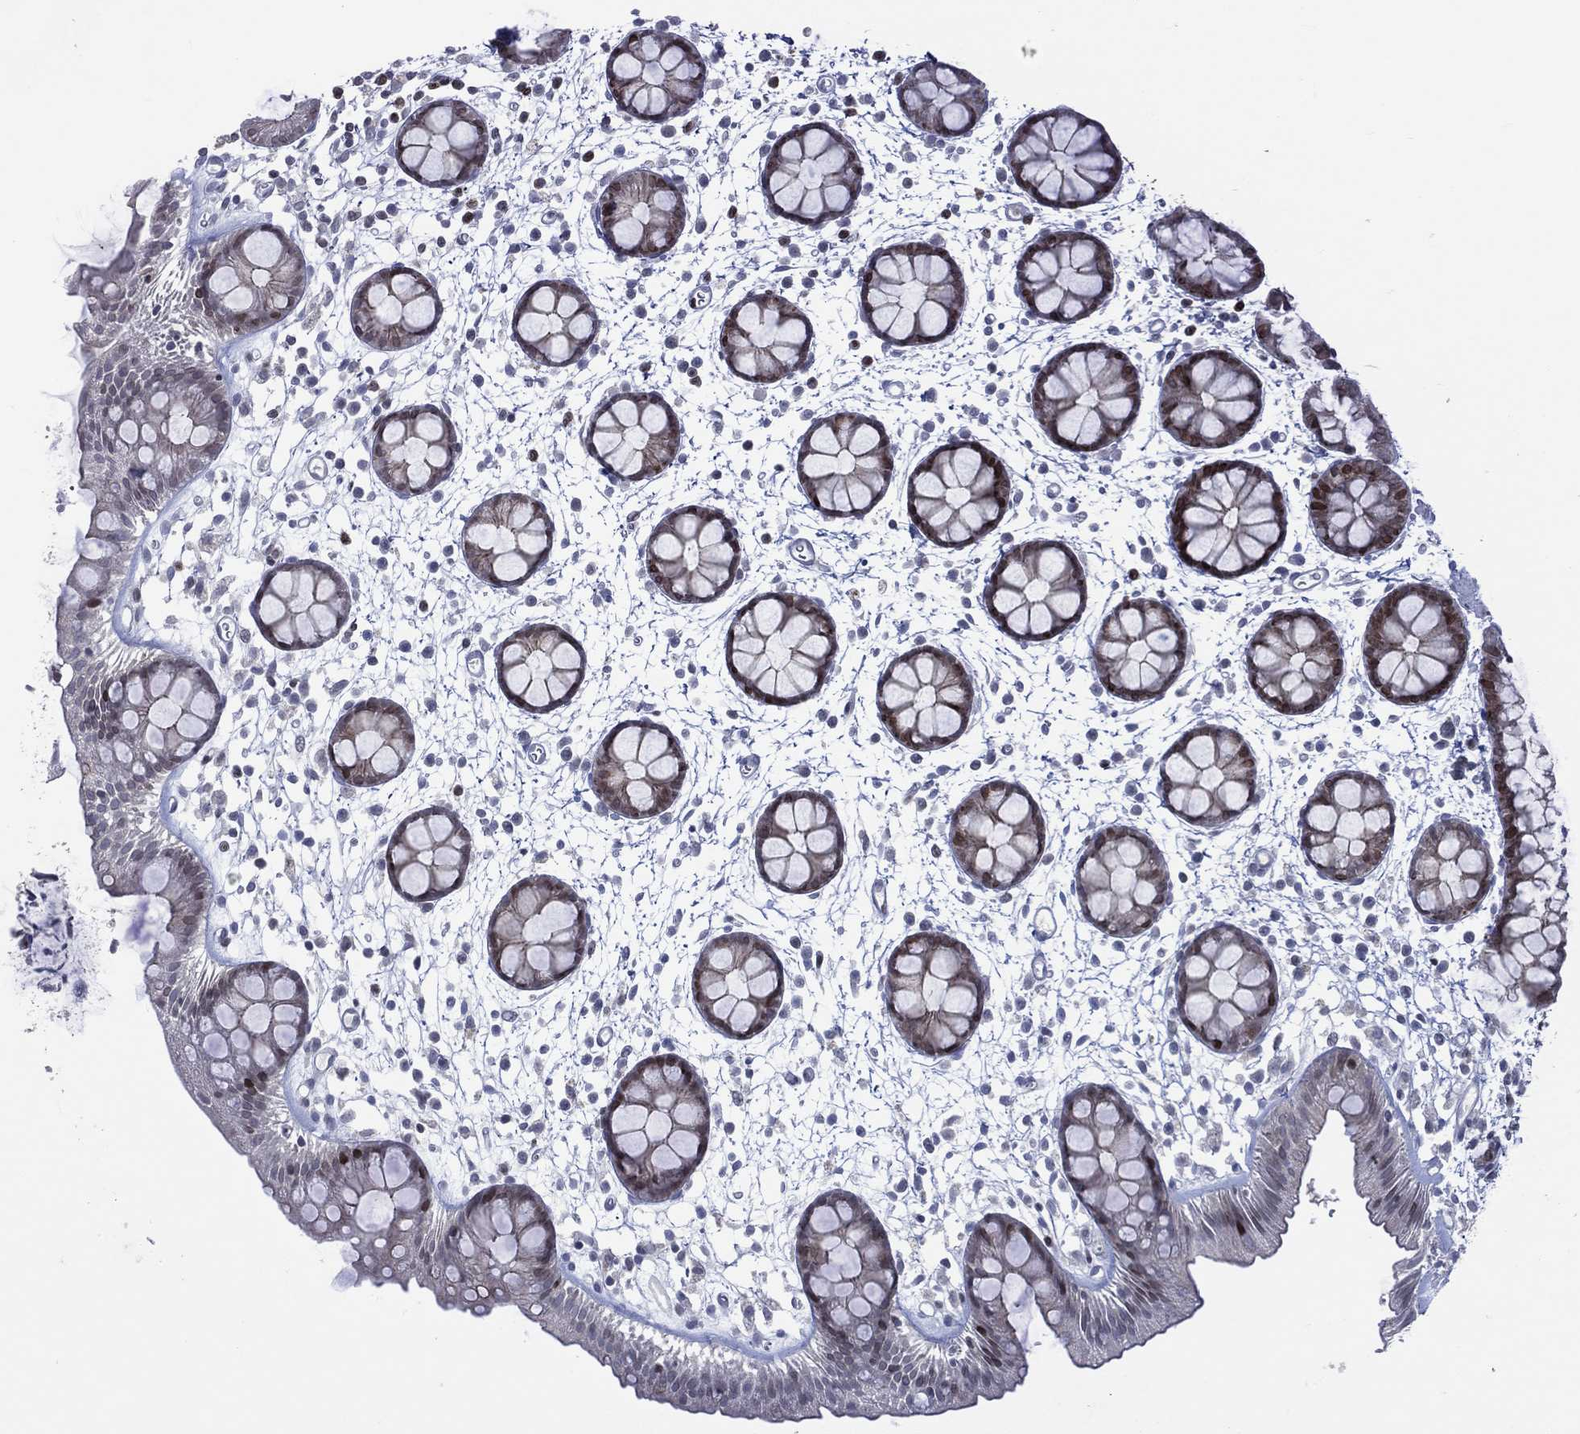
{"staining": {"intensity": "strong", "quantity": "25%-75%", "location": "nuclear"}, "tissue": "rectum", "cell_type": "Glandular cells", "image_type": "normal", "snomed": [{"axis": "morphology", "description": "Normal tissue, NOS"}, {"axis": "topography", "description": "Rectum"}], "caption": "Brown immunohistochemical staining in normal rectum reveals strong nuclear staining in about 25%-75% of glandular cells. (DAB = brown stain, brightfield microscopy at high magnification).", "gene": "DBF4B", "patient": {"sex": "male", "age": 57}}